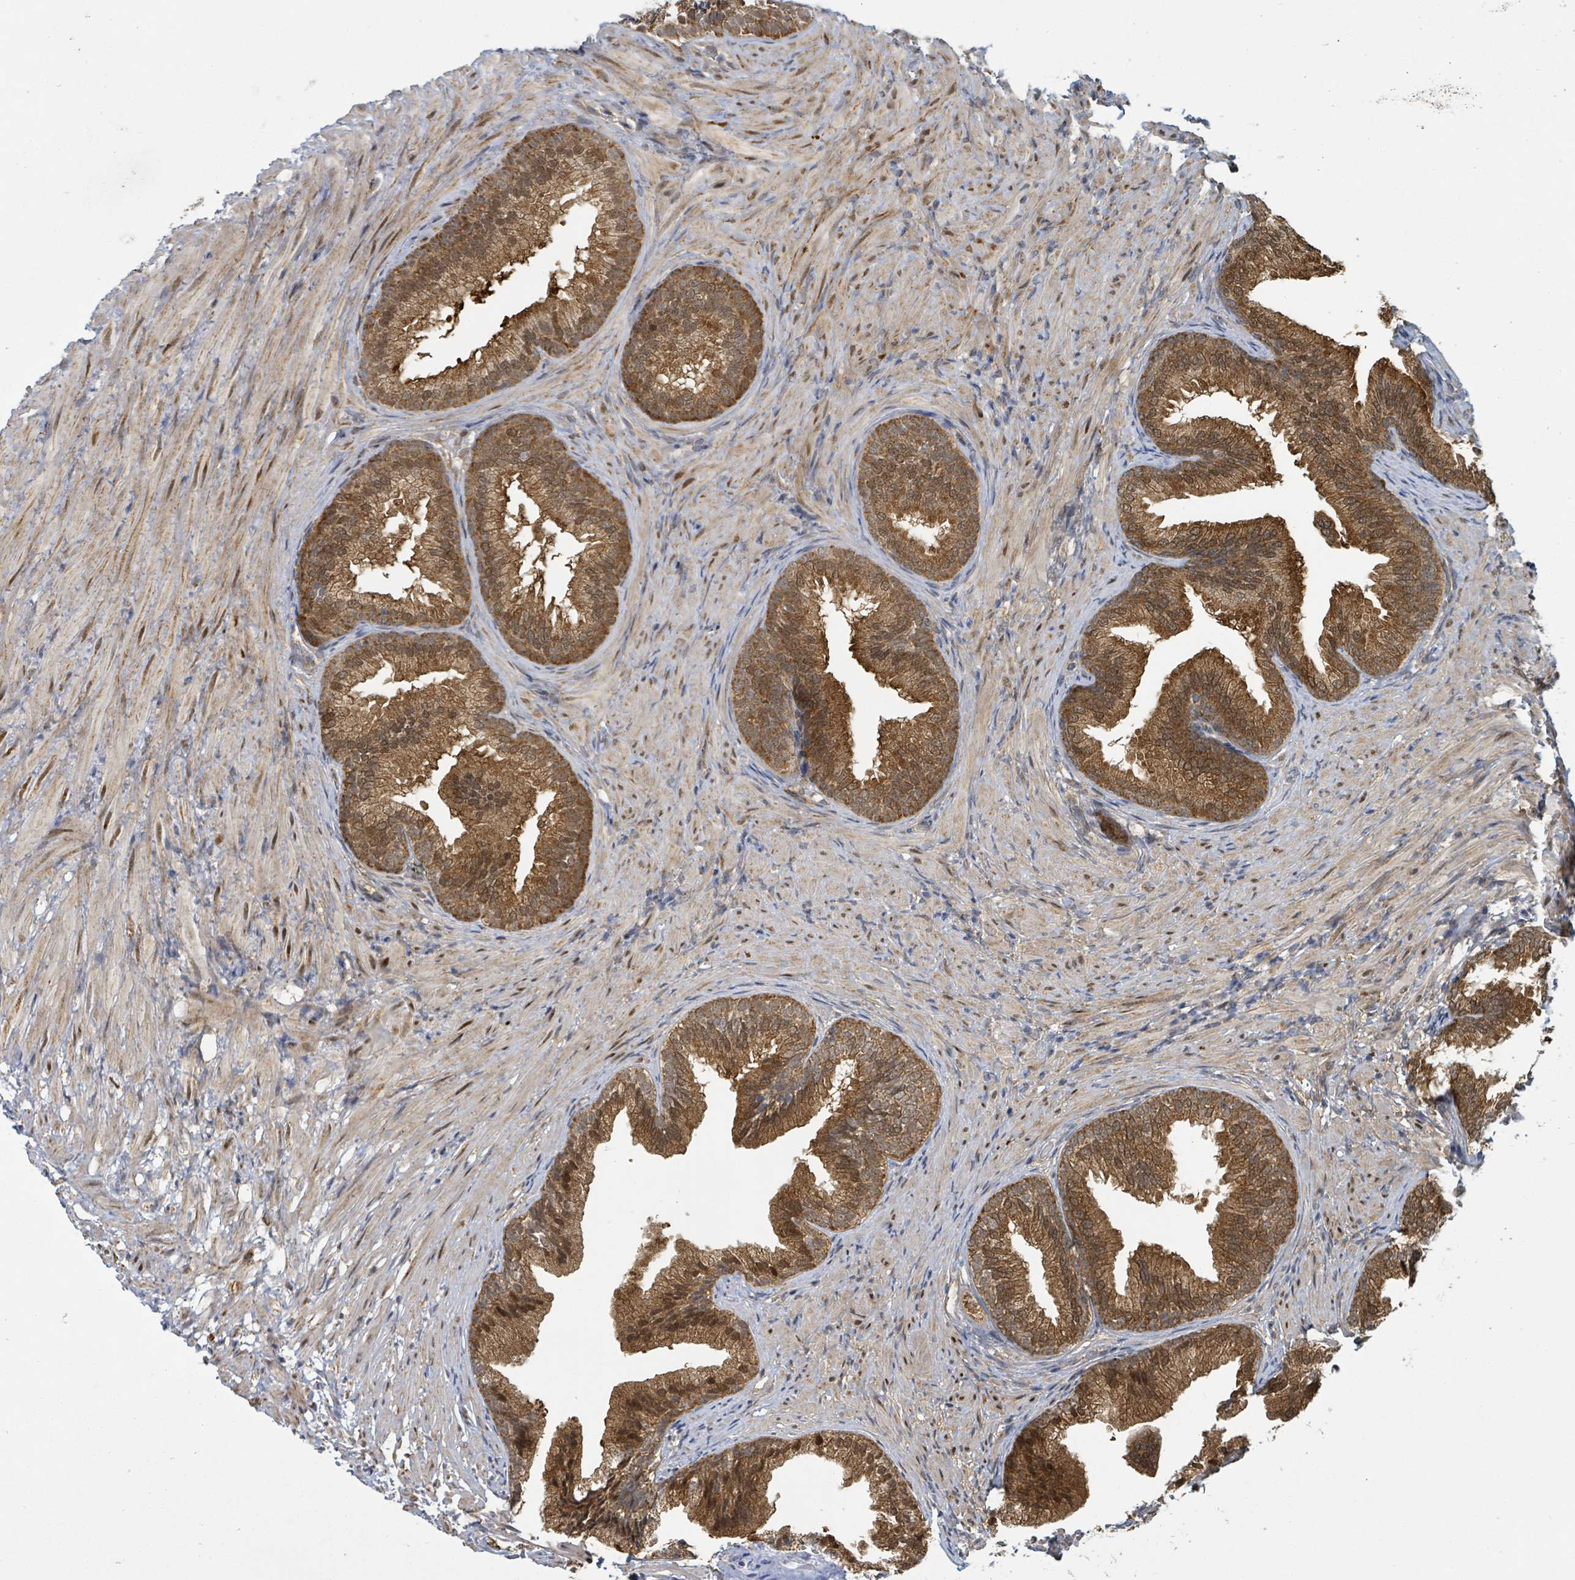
{"staining": {"intensity": "strong", "quantity": ">75%", "location": "cytoplasmic/membranous,nuclear"}, "tissue": "prostate", "cell_type": "Glandular cells", "image_type": "normal", "snomed": [{"axis": "morphology", "description": "Normal tissue, NOS"}, {"axis": "topography", "description": "Prostate"}], "caption": "Immunohistochemical staining of normal prostate displays high levels of strong cytoplasmic/membranous,nuclear positivity in approximately >75% of glandular cells.", "gene": "PSMB7", "patient": {"sex": "male", "age": 76}}